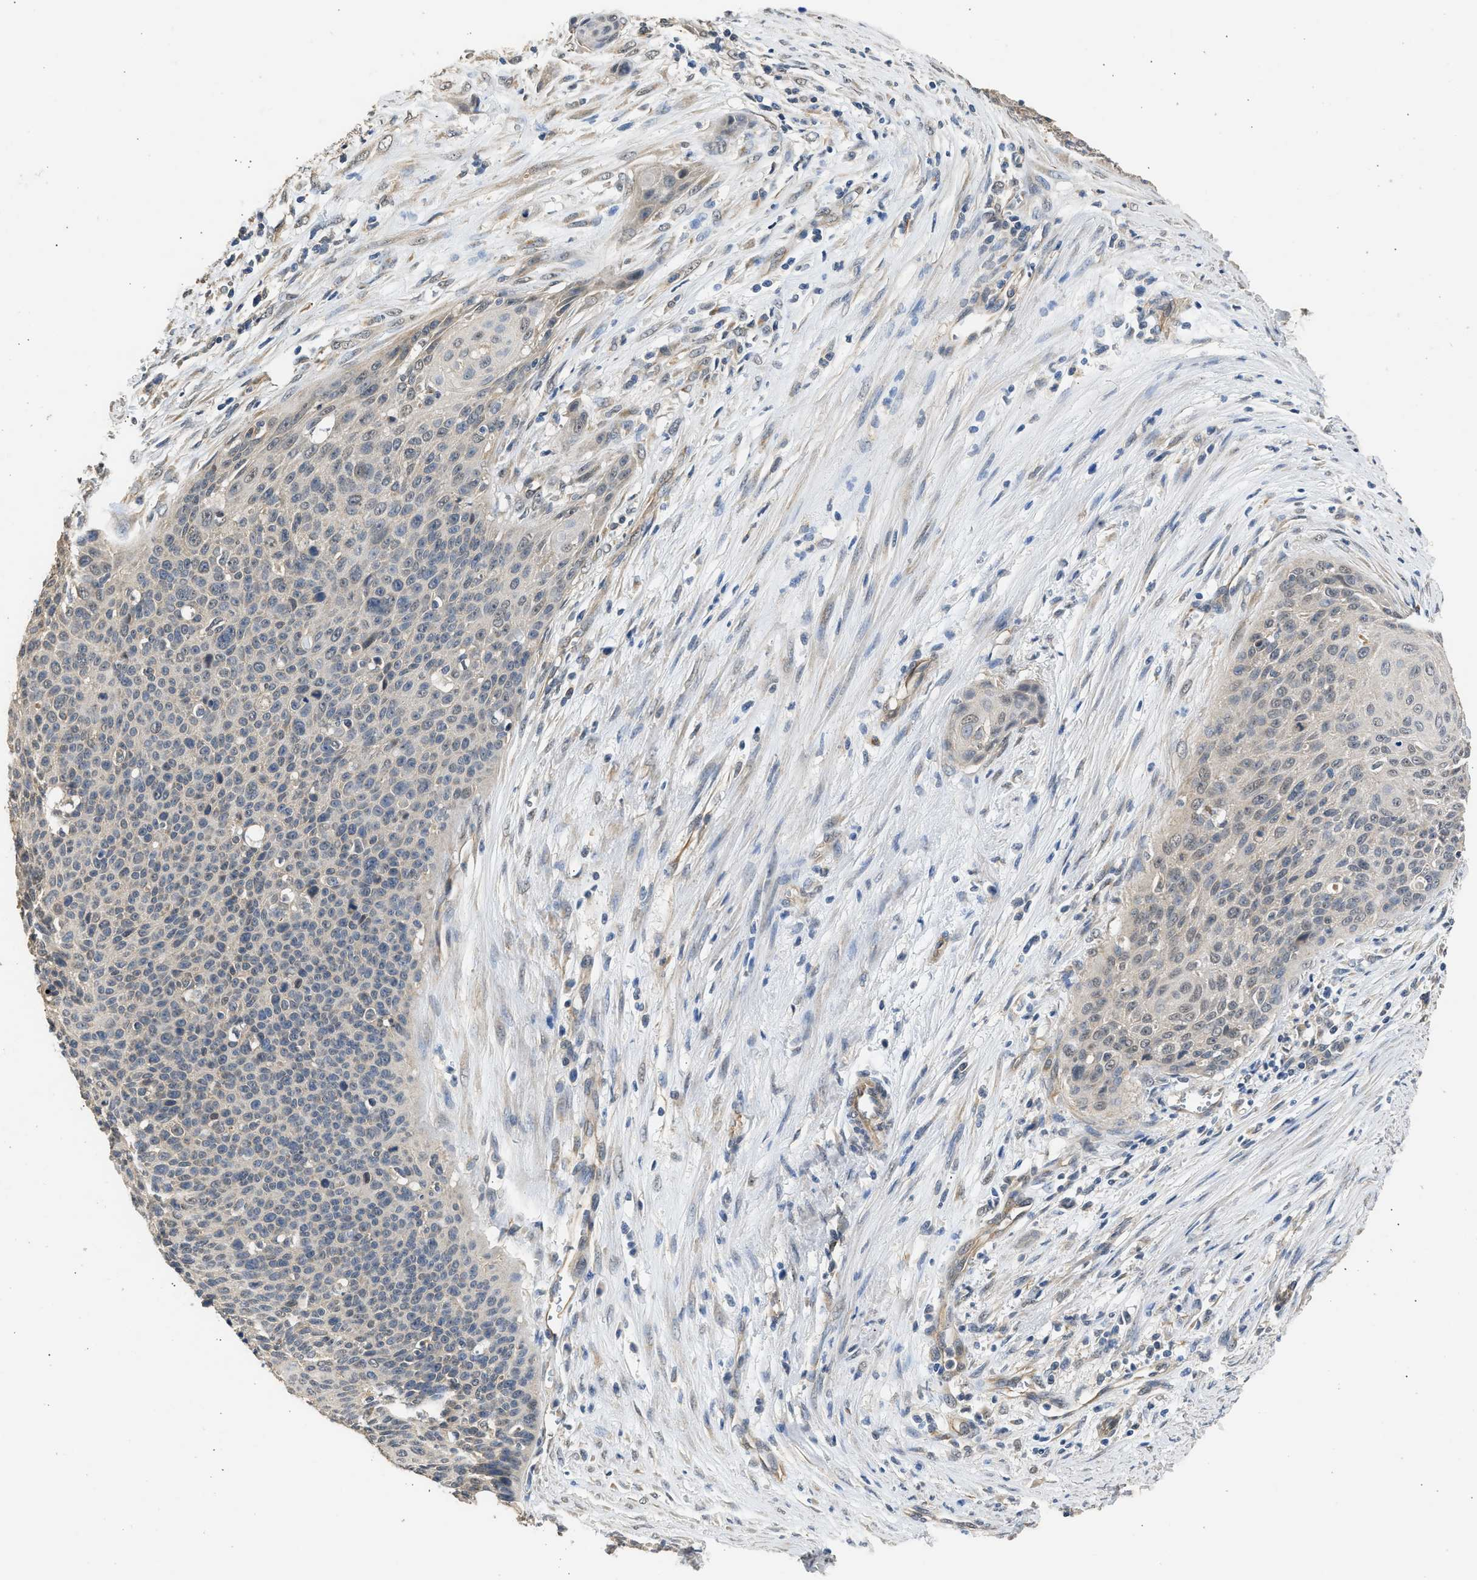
{"staining": {"intensity": "negative", "quantity": "none", "location": "none"}, "tissue": "cervical cancer", "cell_type": "Tumor cells", "image_type": "cancer", "snomed": [{"axis": "morphology", "description": "Squamous cell carcinoma, NOS"}, {"axis": "topography", "description": "Cervix"}], "caption": "High power microscopy histopathology image of an IHC histopathology image of cervical cancer (squamous cell carcinoma), revealing no significant positivity in tumor cells.", "gene": "SPINT2", "patient": {"sex": "female", "age": 55}}